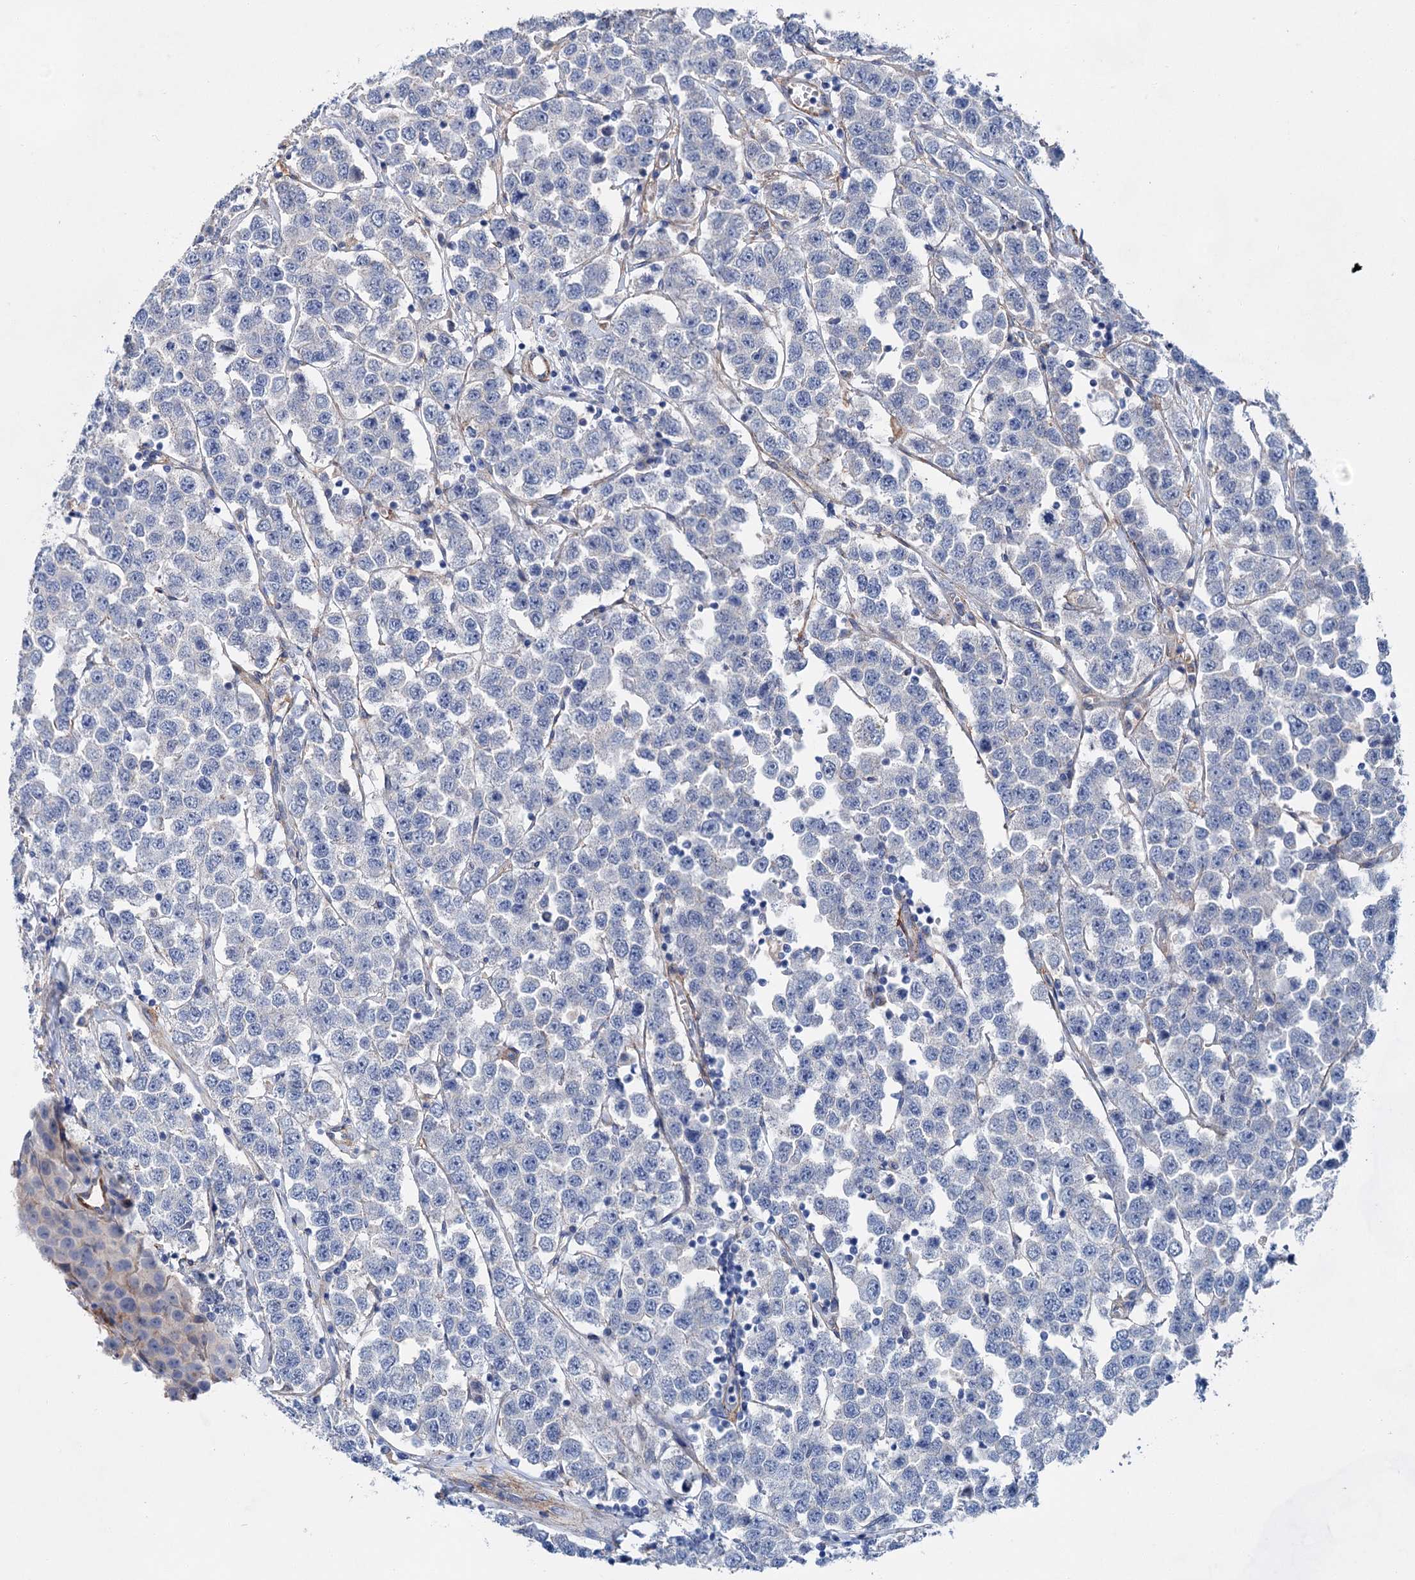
{"staining": {"intensity": "negative", "quantity": "none", "location": "none"}, "tissue": "testis cancer", "cell_type": "Tumor cells", "image_type": "cancer", "snomed": [{"axis": "morphology", "description": "Seminoma, NOS"}, {"axis": "topography", "description": "Testis"}], "caption": "Photomicrograph shows no significant protein staining in tumor cells of testis cancer (seminoma). (DAB IHC, high magnification).", "gene": "GPR155", "patient": {"sex": "male", "age": 28}}